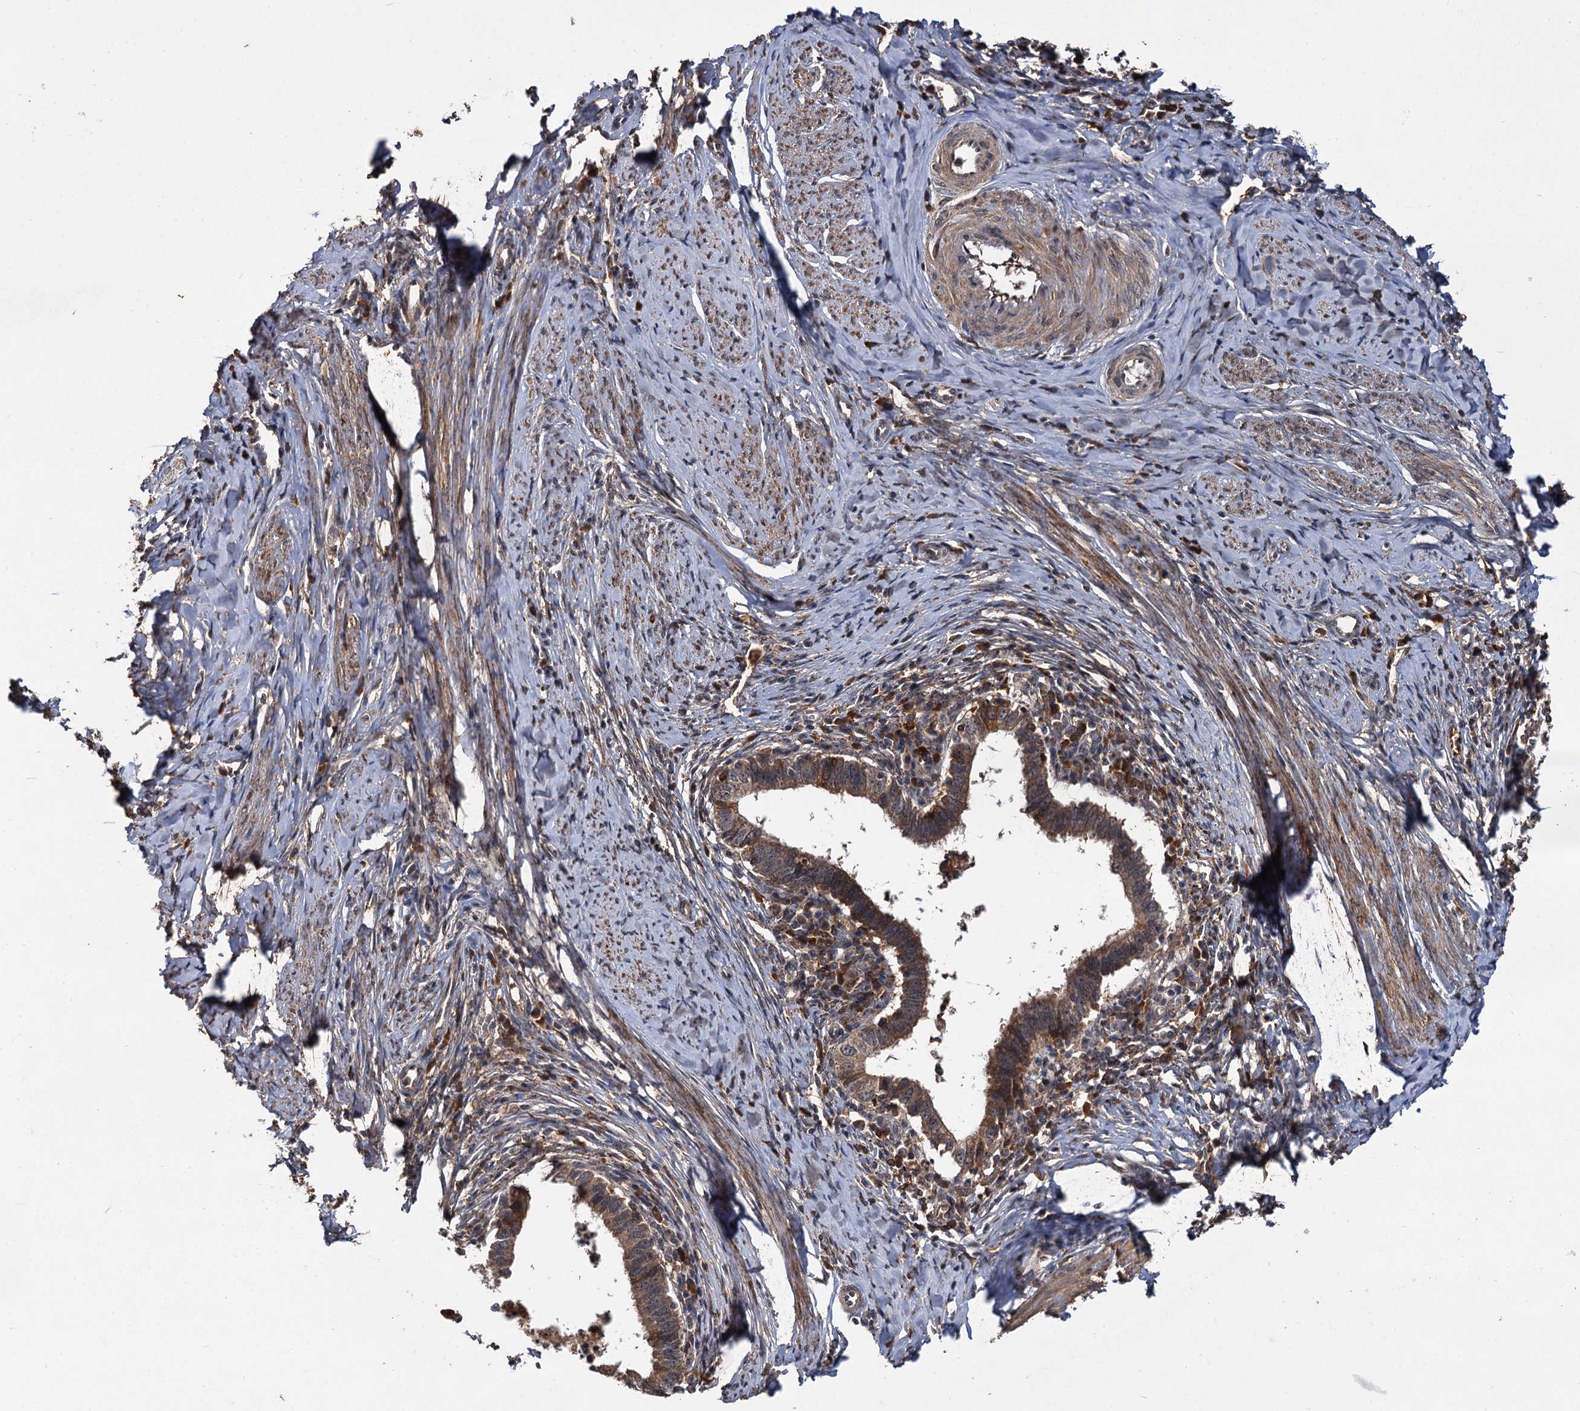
{"staining": {"intensity": "moderate", "quantity": ">75%", "location": "cytoplasmic/membranous"}, "tissue": "cervical cancer", "cell_type": "Tumor cells", "image_type": "cancer", "snomed": [{"axis": "morphology", "description": "Adenocarcinoma, NOS"}, {"axis": "topography", "description": "Cervix"}], "caption": "Cervical adenocarcinoma tissue displays moderate cytoplasmic/membranous staining in approximately >75% of tumor cells, visualized by immunohistochemistry.", "gene": "MBD6", "patient": {"sex": "female", "age": 36}}